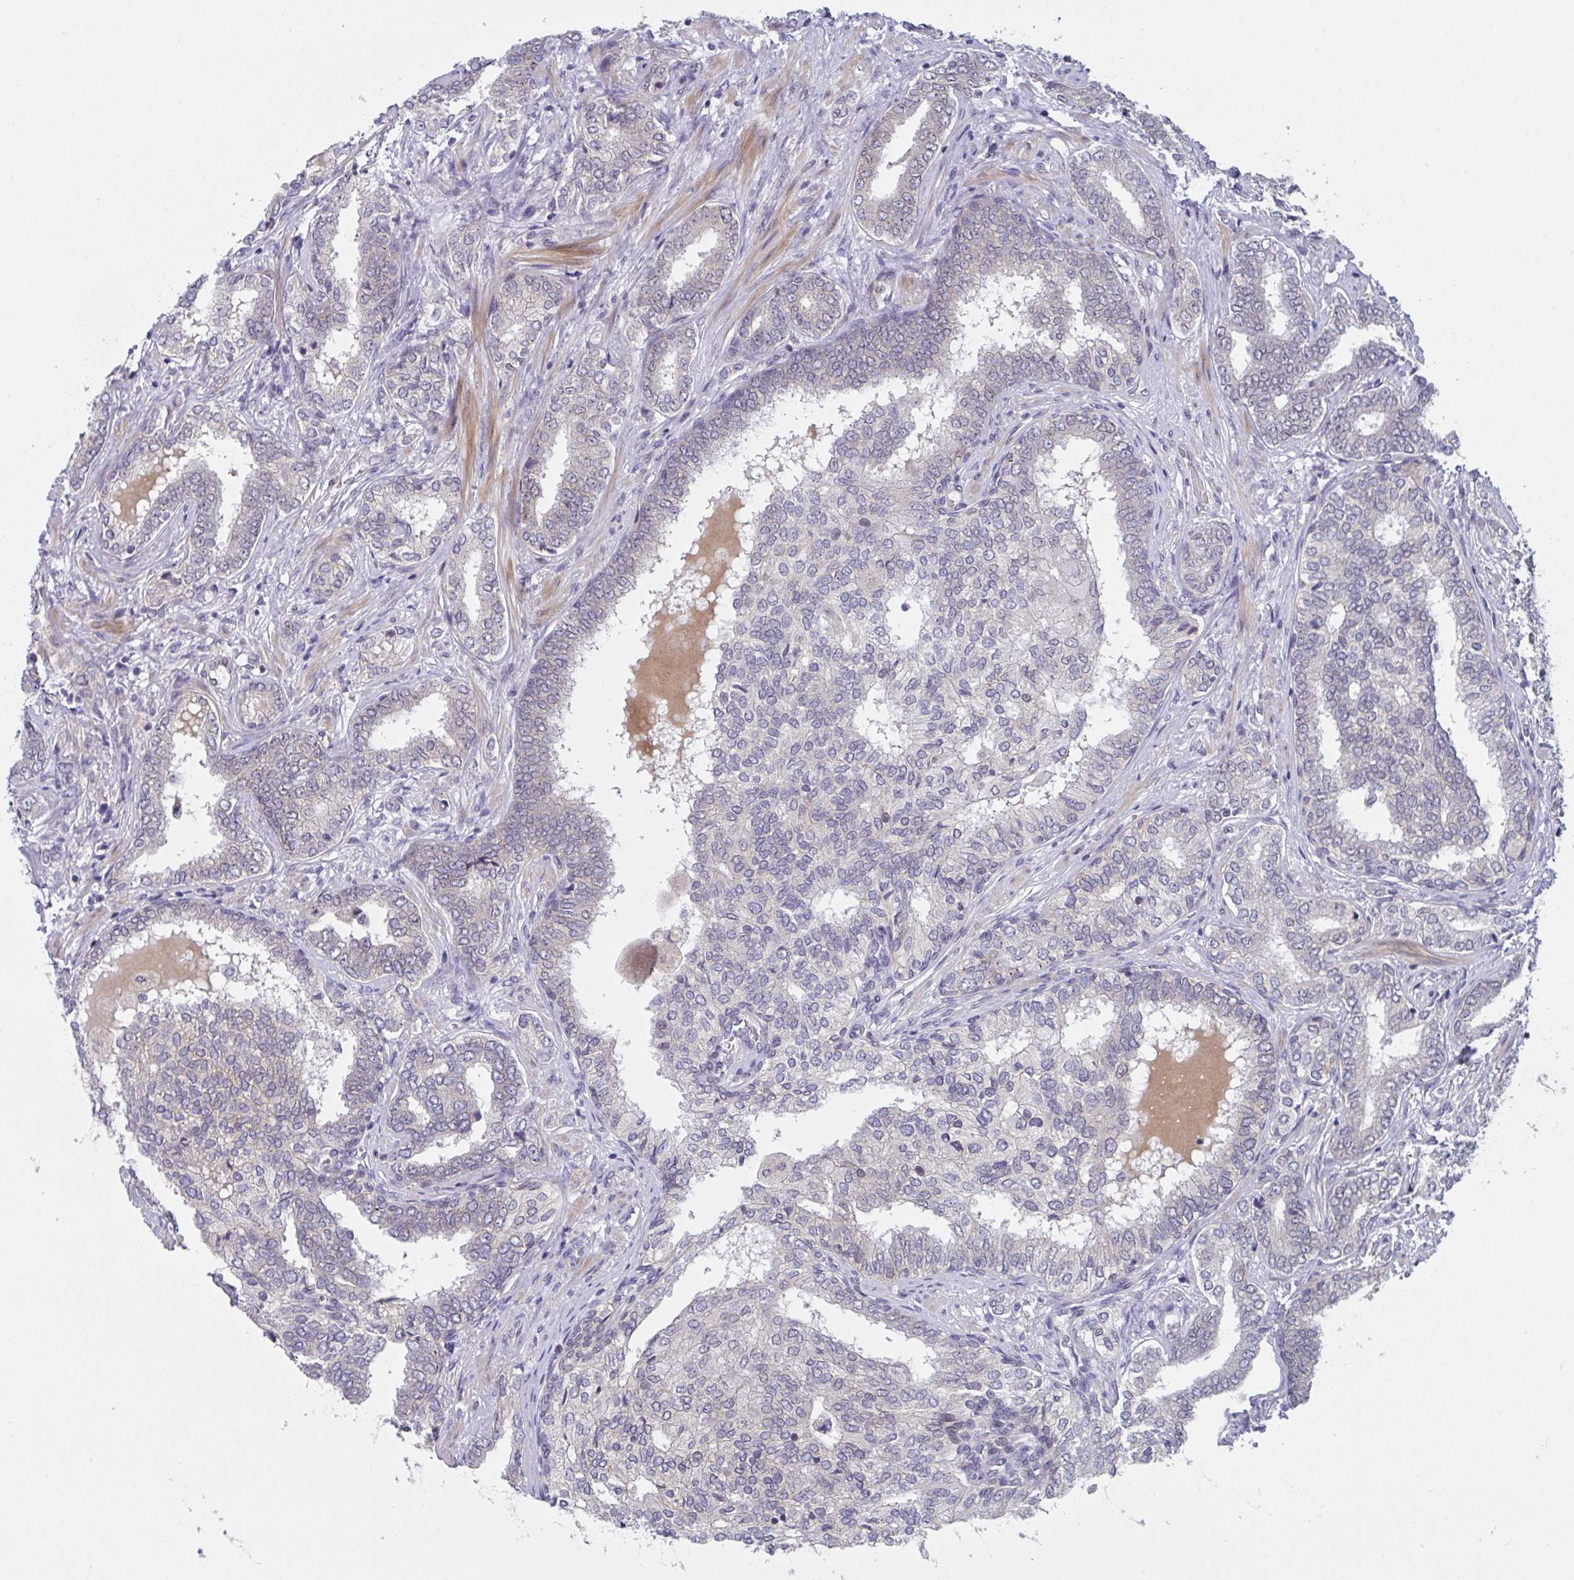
{"staining": {"intensity": "weak", "quantity": "<25%", "location": "nuclear"}, "tissue": "prostate cancer", "cell_type": "Tumor cells", "image_type": "cancer", "snomed": [{"axis": "morphology", "description": "Adenocarcinoma, High grade"}, {"axis": "topography", "description": "Prostate"}], "caption": "Tumor cells show no significant protein positivity in high-grade adenocarcinoma (prostate).", "gene": "RBM18", "patient": {"sex": "male", "age": 72}}